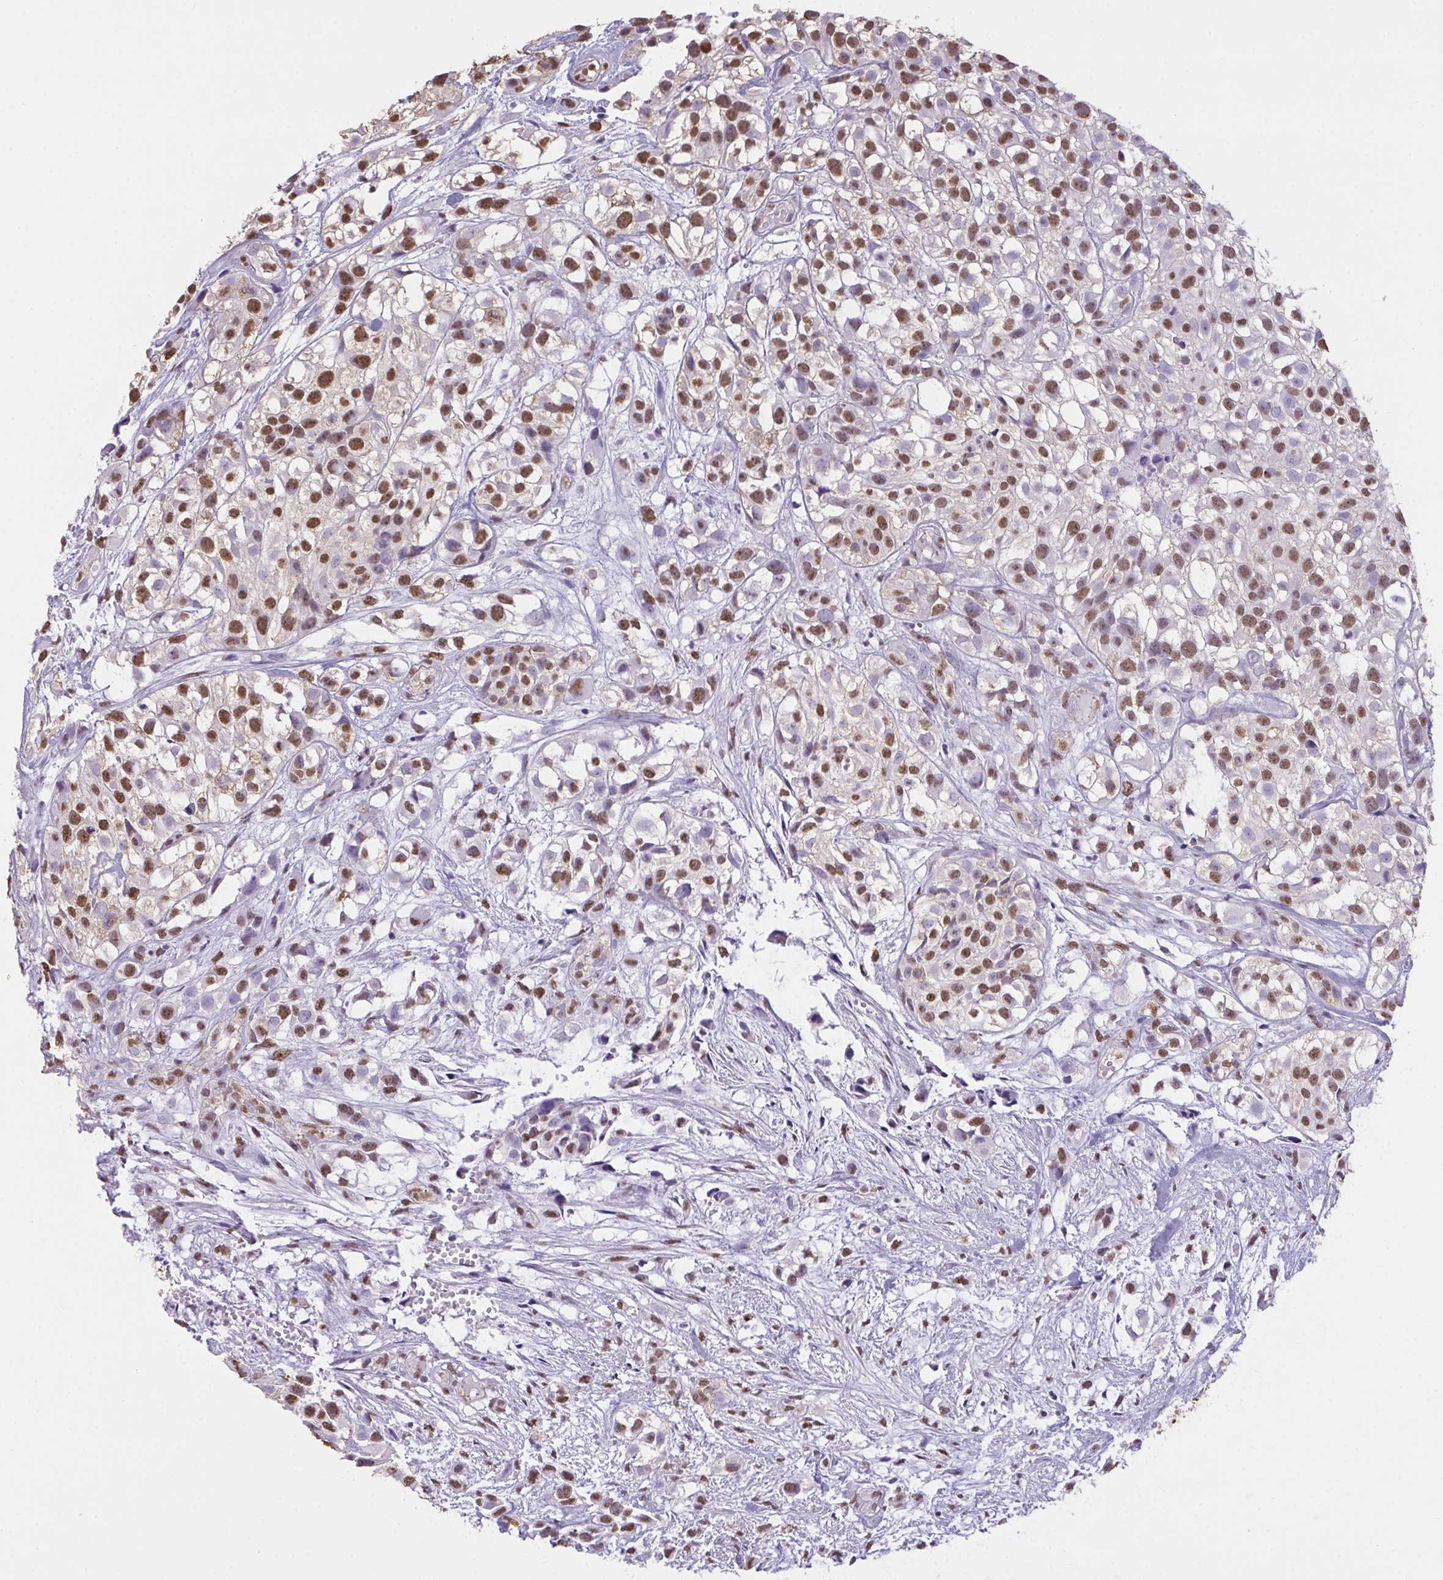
{"staining": {"intensity": "moderate", "quantity": ">75%", "location": "nuclear"}, "tissue": "urothelial cancer", "cell_type": "Tumor cells", "image_type": "cancer", "snomed": [{"axis": "morphology", "description": "Urothelial carcinoma, High grade"}, {"axis": "topography", "description": "Urinary bladder"}], "caption": "Immunohistochemical staining of human urothelial cancer demonstrates medium levels of moderate nuclear staining in approximately >75% of tumor cells.", "gene": "SEMA6B", "patient": {"sex": "male", "age": 56}}